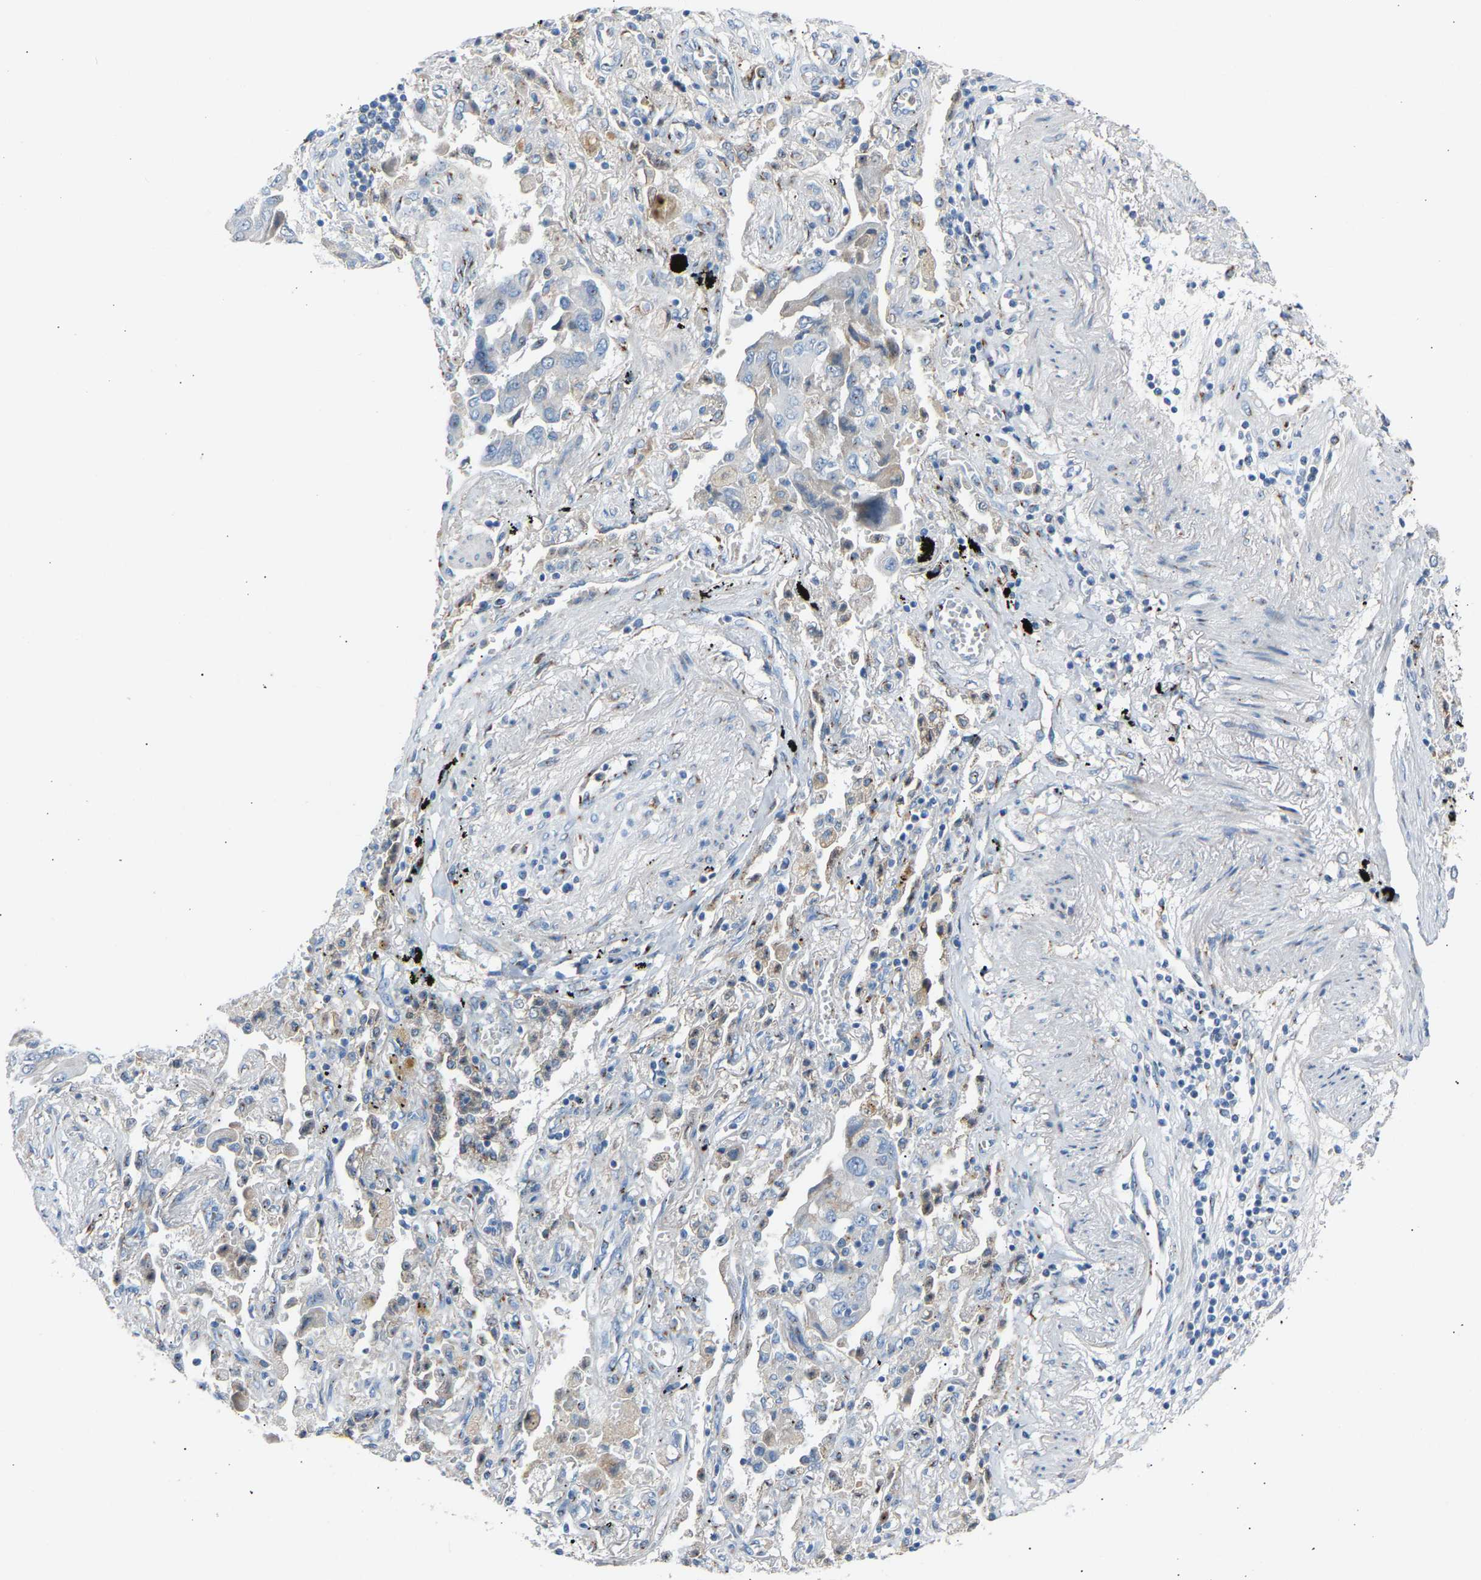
{"staining": {"intensity": "weak", "quantity": "<25%", "location": "cytoplasmic/membranous"}, "tissue": "lung cancer", "cell_type": "Tumor cells", "image_type": "cancer", "snomed": [{"axis": "morphology", "description": "Adenocarcinoma, NOS"}, {"axis": "topography", "description": "Lung"}], "caption": "A photomicrograph of human lung cancer (adenocarcinoma) is negative for staining in tumor cells.", "gene": "CYREN", "patient": {"sex": "female", "age": 65}}